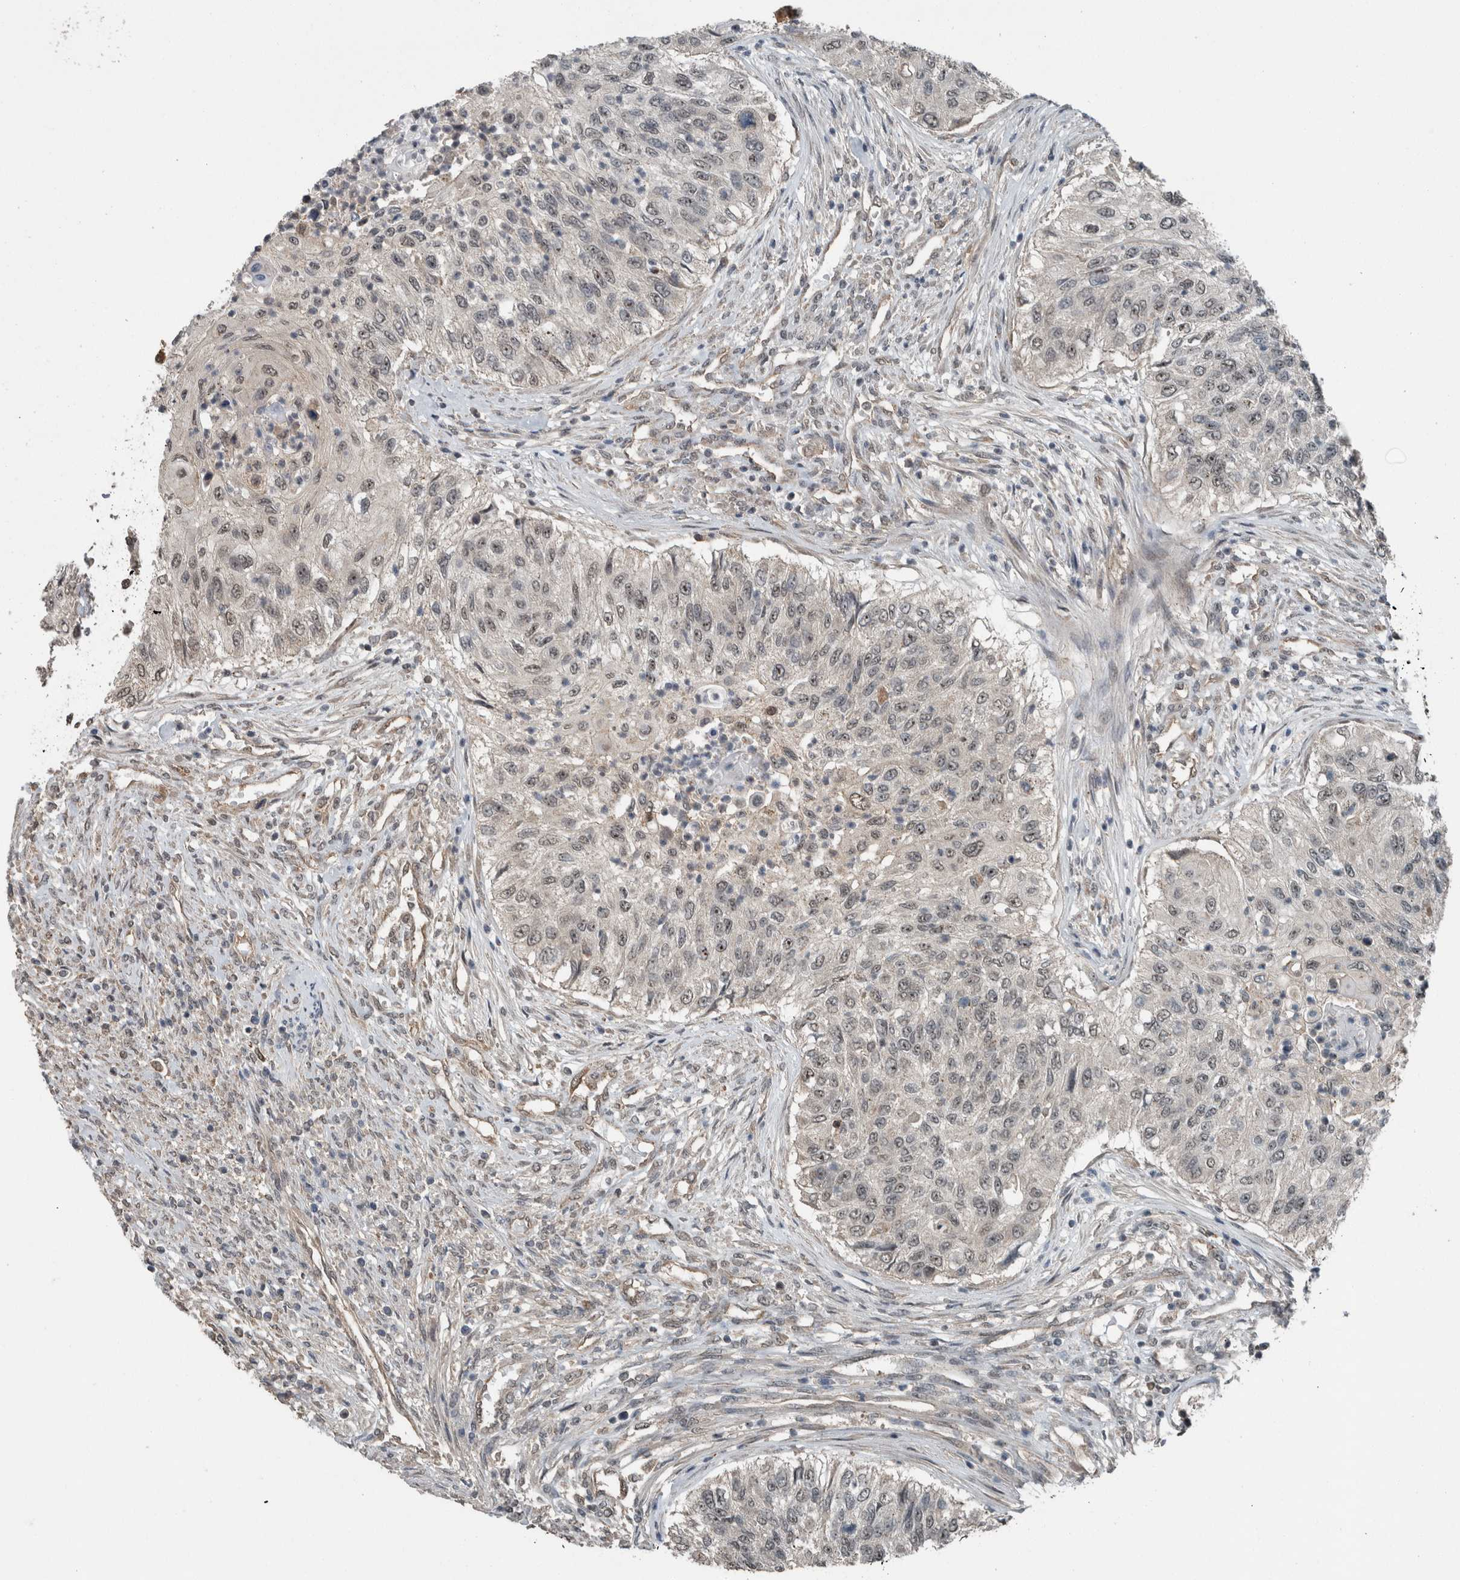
{"staining": {"intensity": "negative", "quantity": "none", "location": "none"}, "tissue": "urothelial cancer", "cell_type": "Tumor cells", "image_type": "cancer", "snomed": [{"axis": "morphology", "description": "Urothelial carcinoma, High grade"}, {"axis": "topography", "description": "Urinary bladder"}], "caption": "Tumor cells show no significant protein expression in urothelial cancer. (DAB immunohistochemistry (IHC), high magnification).", "gene": "MYO1E", "patient": {"sex": "female", "age": 60}}